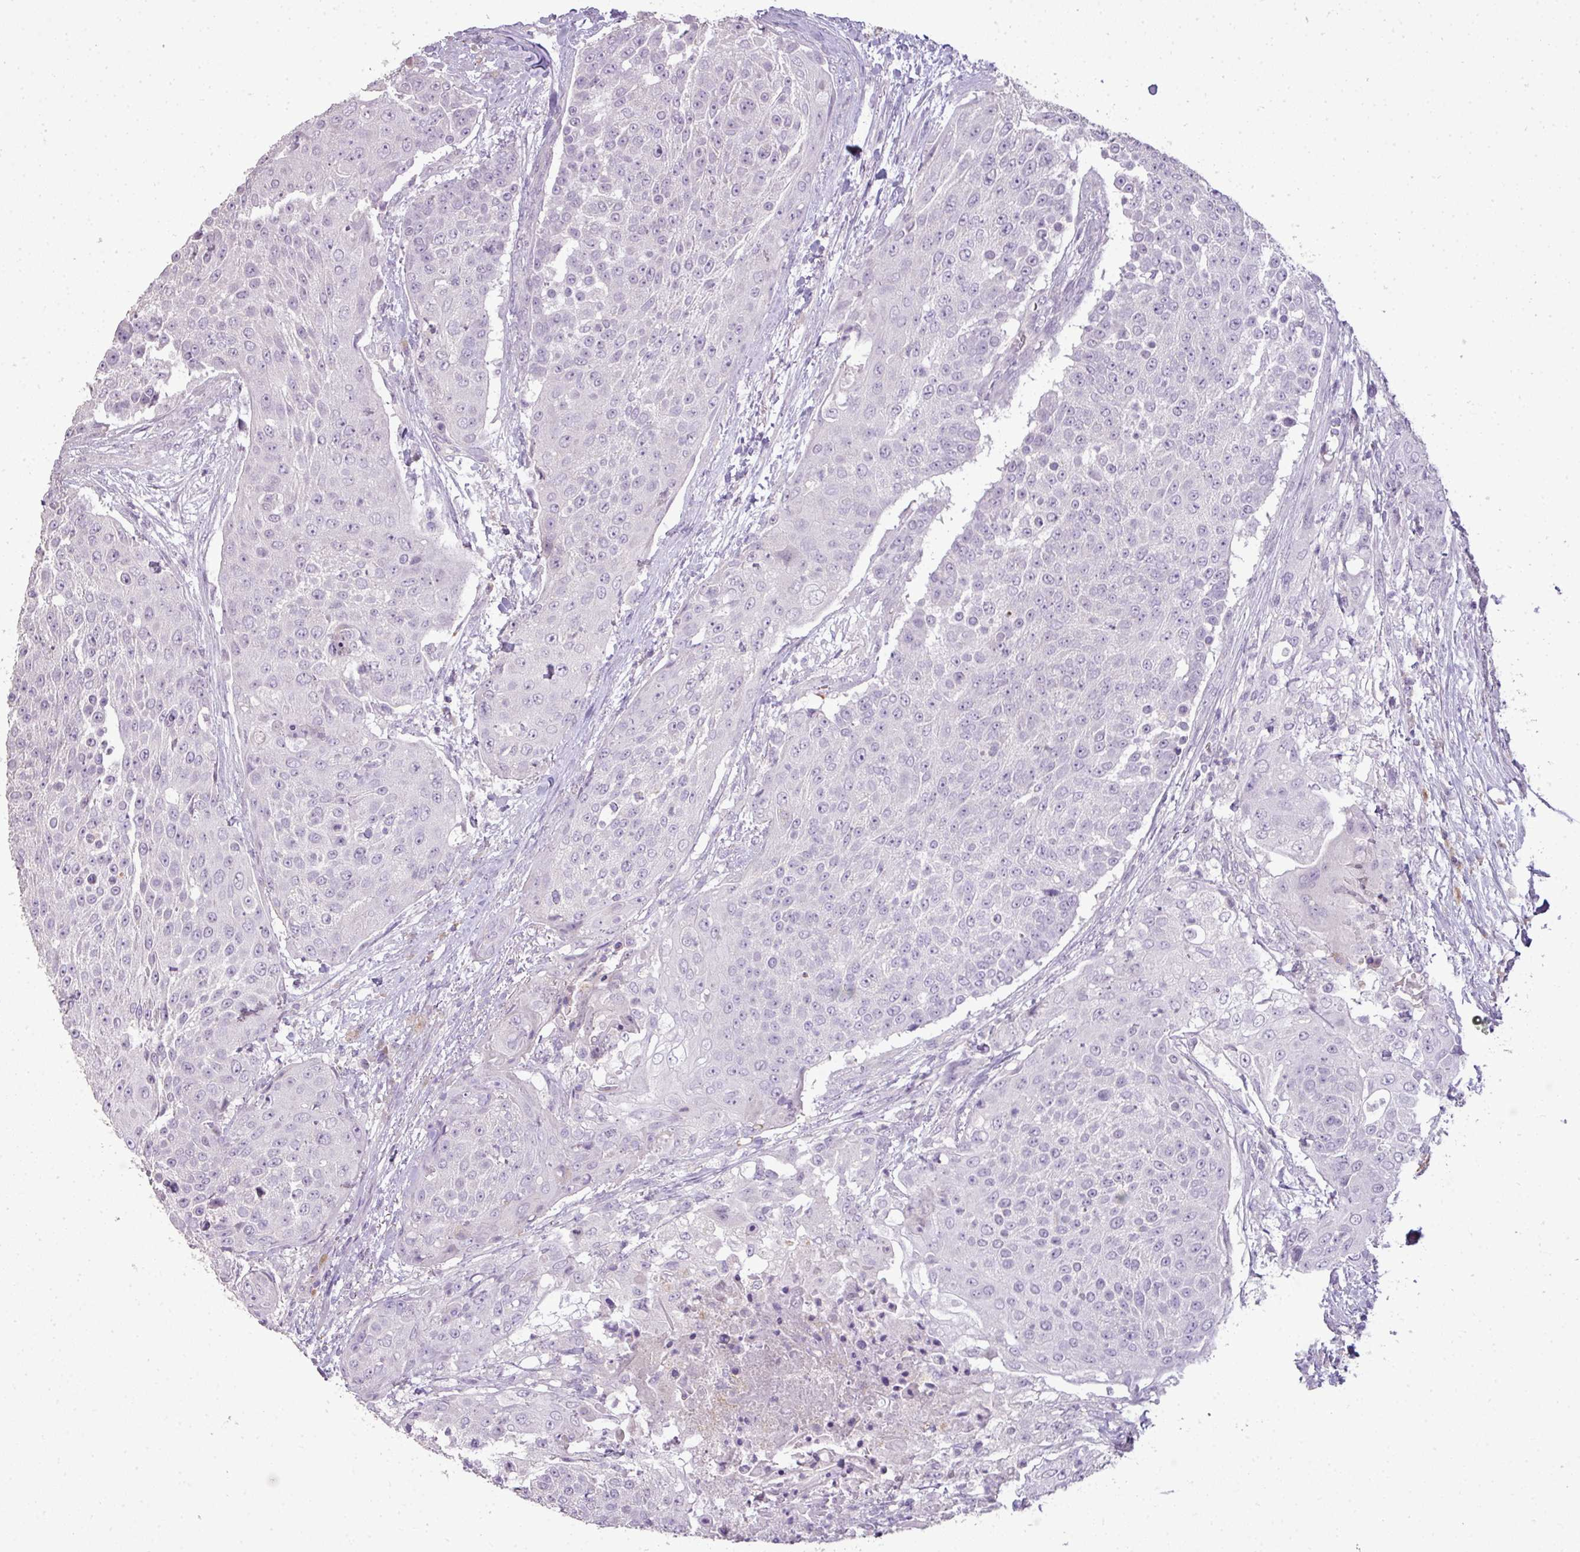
{"staining": {"intensity": "negative", "quantity": "none", "location": "none"}, "tissue": "urothelial cancer", "cell_type": "Tumor cells", "image_type": "cancer", "snomed": [{"axis": "morphology", "description": "Urothelial carcinoma, High grade"}, {"axis": "topography", "description": "Urinary bladder"}], "caption": "The photomicrograph shows no staining of tumor cells in high-grade urothelial carcinoma. (DAB immunohistochemistry (IHC) visualized using brightfield microscopy, high magnification).", "gene": "LY9", "patient": {"sex": "female", "age": 63}}